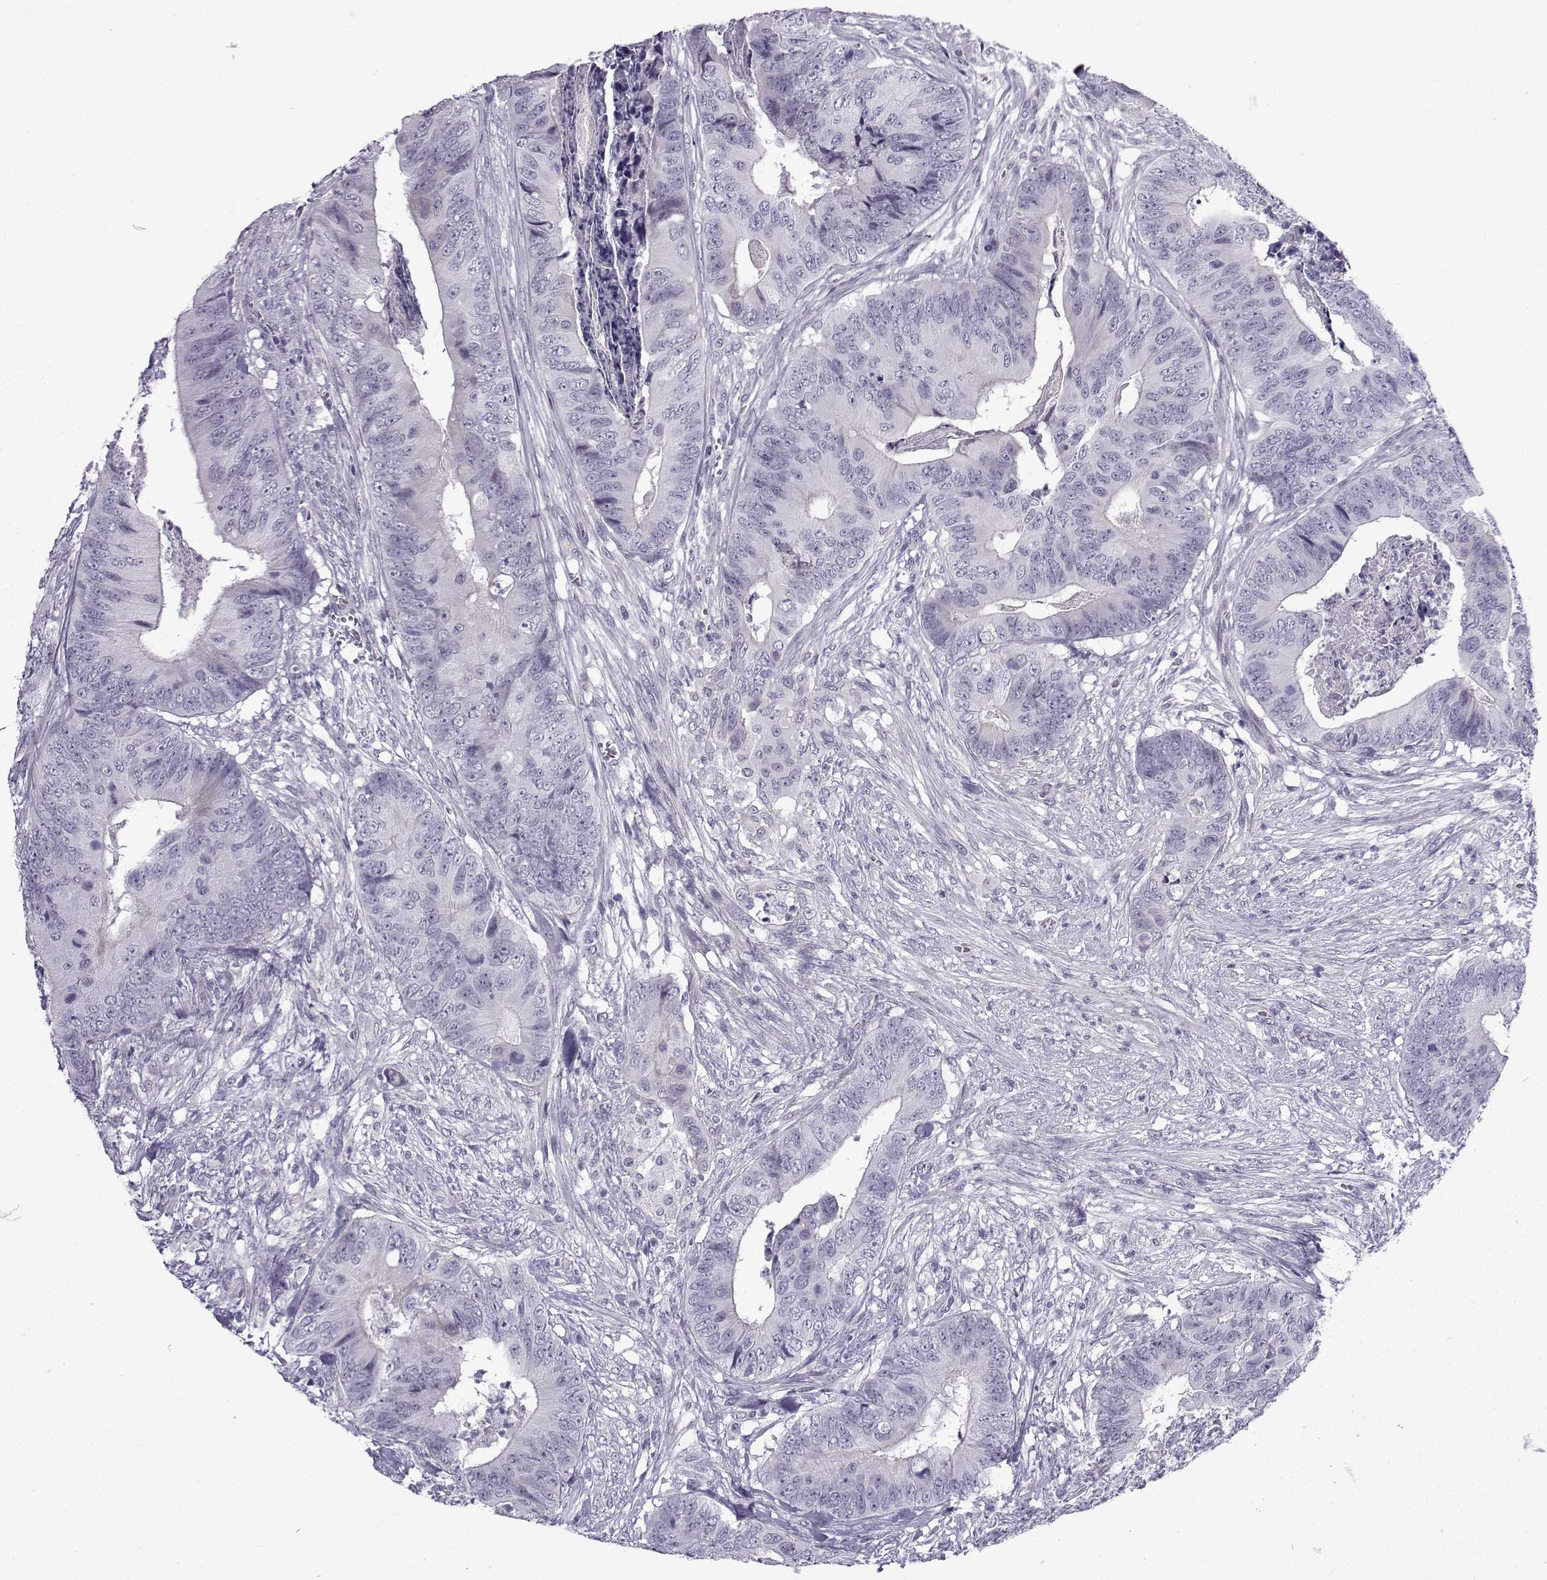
{"staining": {"intensity": "negative", "quantity": "none", "location": "none"}, "tissue": "colorectal cancer", "cell_type": "Tumor cells", "image_type": "cancer", "snomed": [{"axis": "morphology", "description": "Adenocarcinoma, NOS"}, {"axis": "topography", "description": "Colon"}], "caption": "A high-resolution histopathology image shows IHC staining of colorectal adenocarcinoma, which reveals no significant staining in tumor cells.", "gene": "CFAP53", "patient": {"sex": "male", "age": 84}}